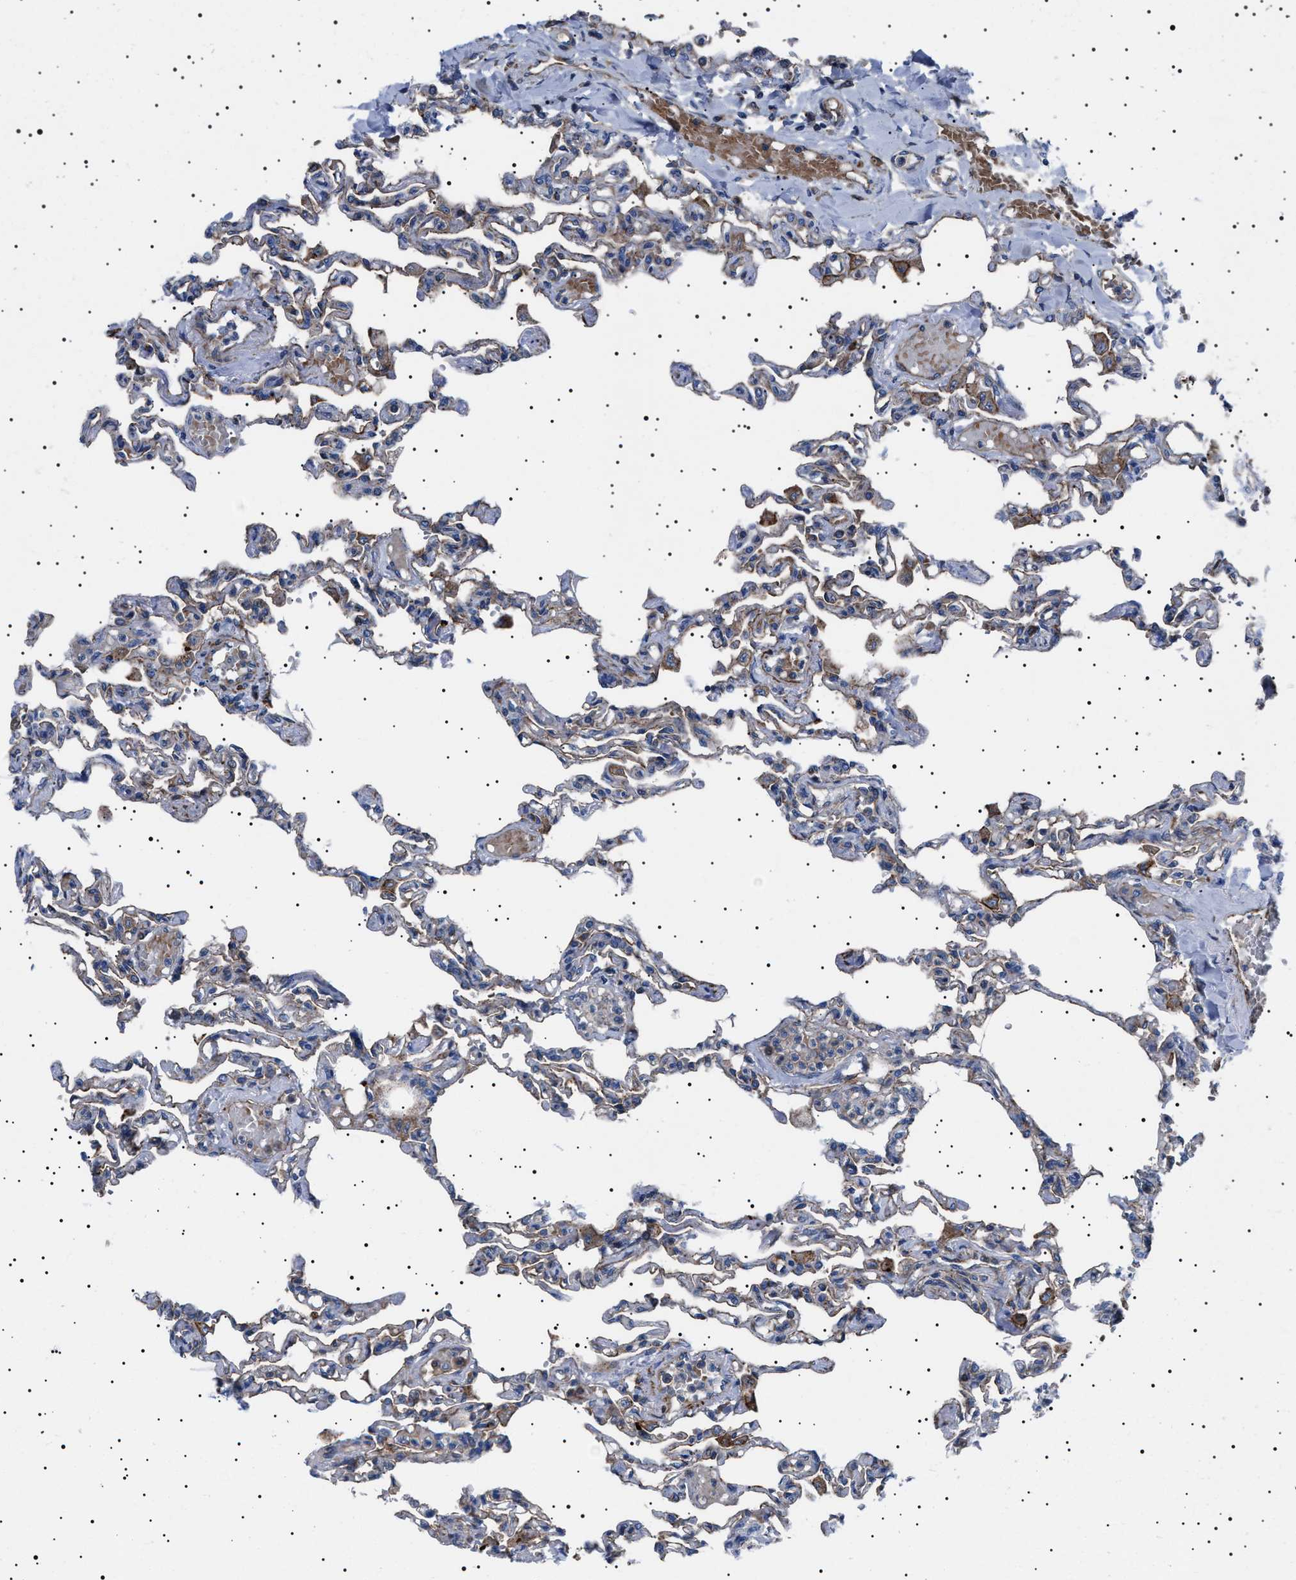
{"staining": {"intensity": "negative", "quantity": "none", "location": "none"}, "tissue": "lung", "cell_type": "Alveolar cells", "image_type": "normal", "snomed": [{"axis": "morphology", "description": "Normal tissue, NOS"}, {"axis": "topography", "description": "Lung"}], "caption": "Immunohistochemistry (IHC) image of benign lung: human lung stained with DAB (3,3'-diaminobenzidine) displays no significant protein staining in alveolar cells.", "gene": "NEU1", "patient": {"sex": "male", "age": 21}}